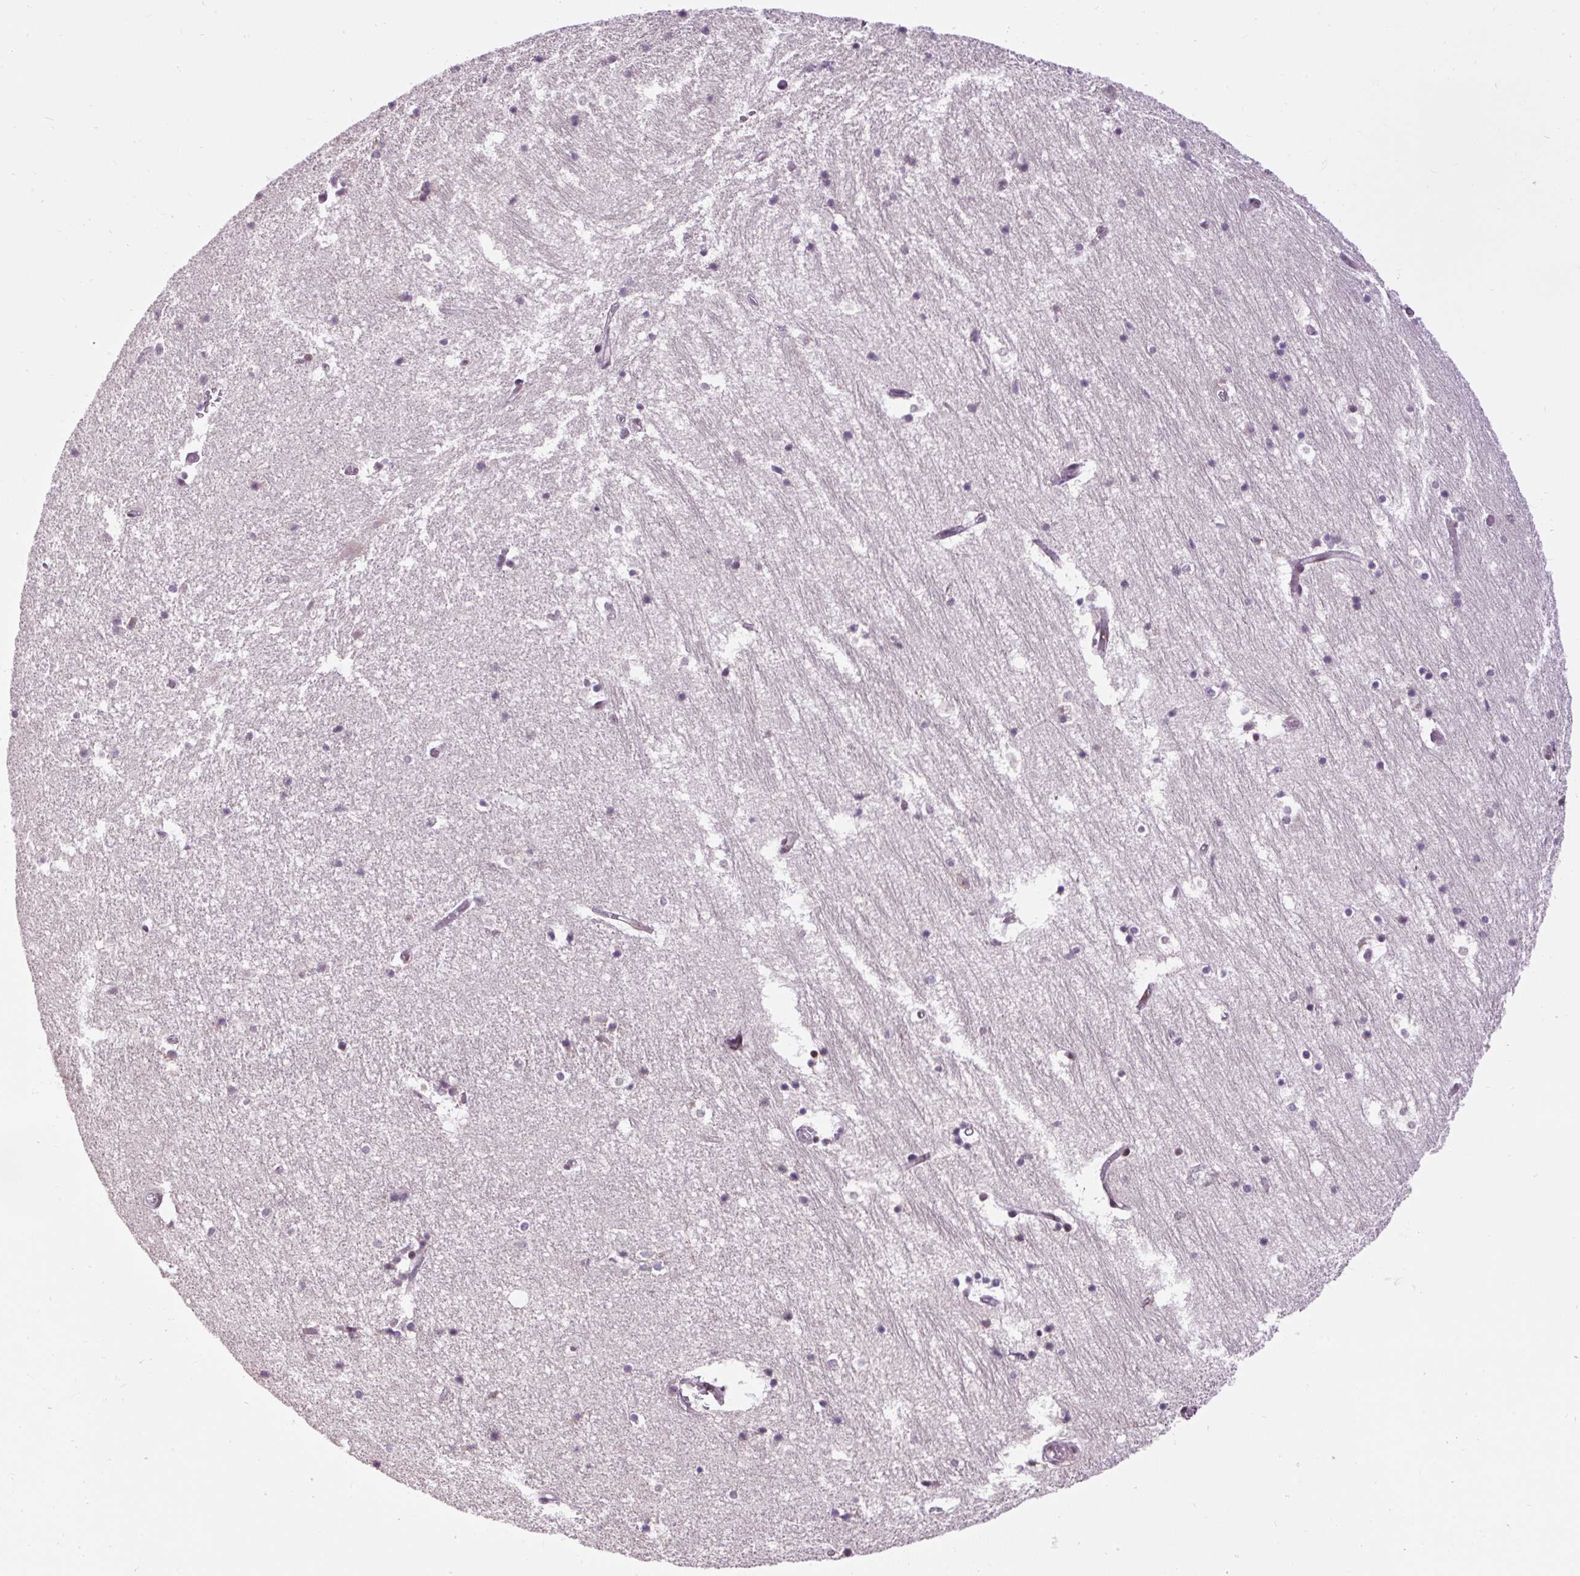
{"staining": {"intensity": "moderate", "quantity": "<25%", "location": "nuclear"}, "tissue": "hippocampus", "cell_type": "Glial cells", "image_type": "normal", "snomed": [{"axis": "morphology", "description": "Normal tissue, NOS"}, {"axis": "topography", "description": "Hippocampus"}], "caption": "Hippocampus stained for a protein demonstrates moderate nuclear positivity in glial cells. (Brightfield microscopy of DAB IHC at high magnification).", "gene": "ZNF672", "patient": {"sex": "female", "age": 52}}